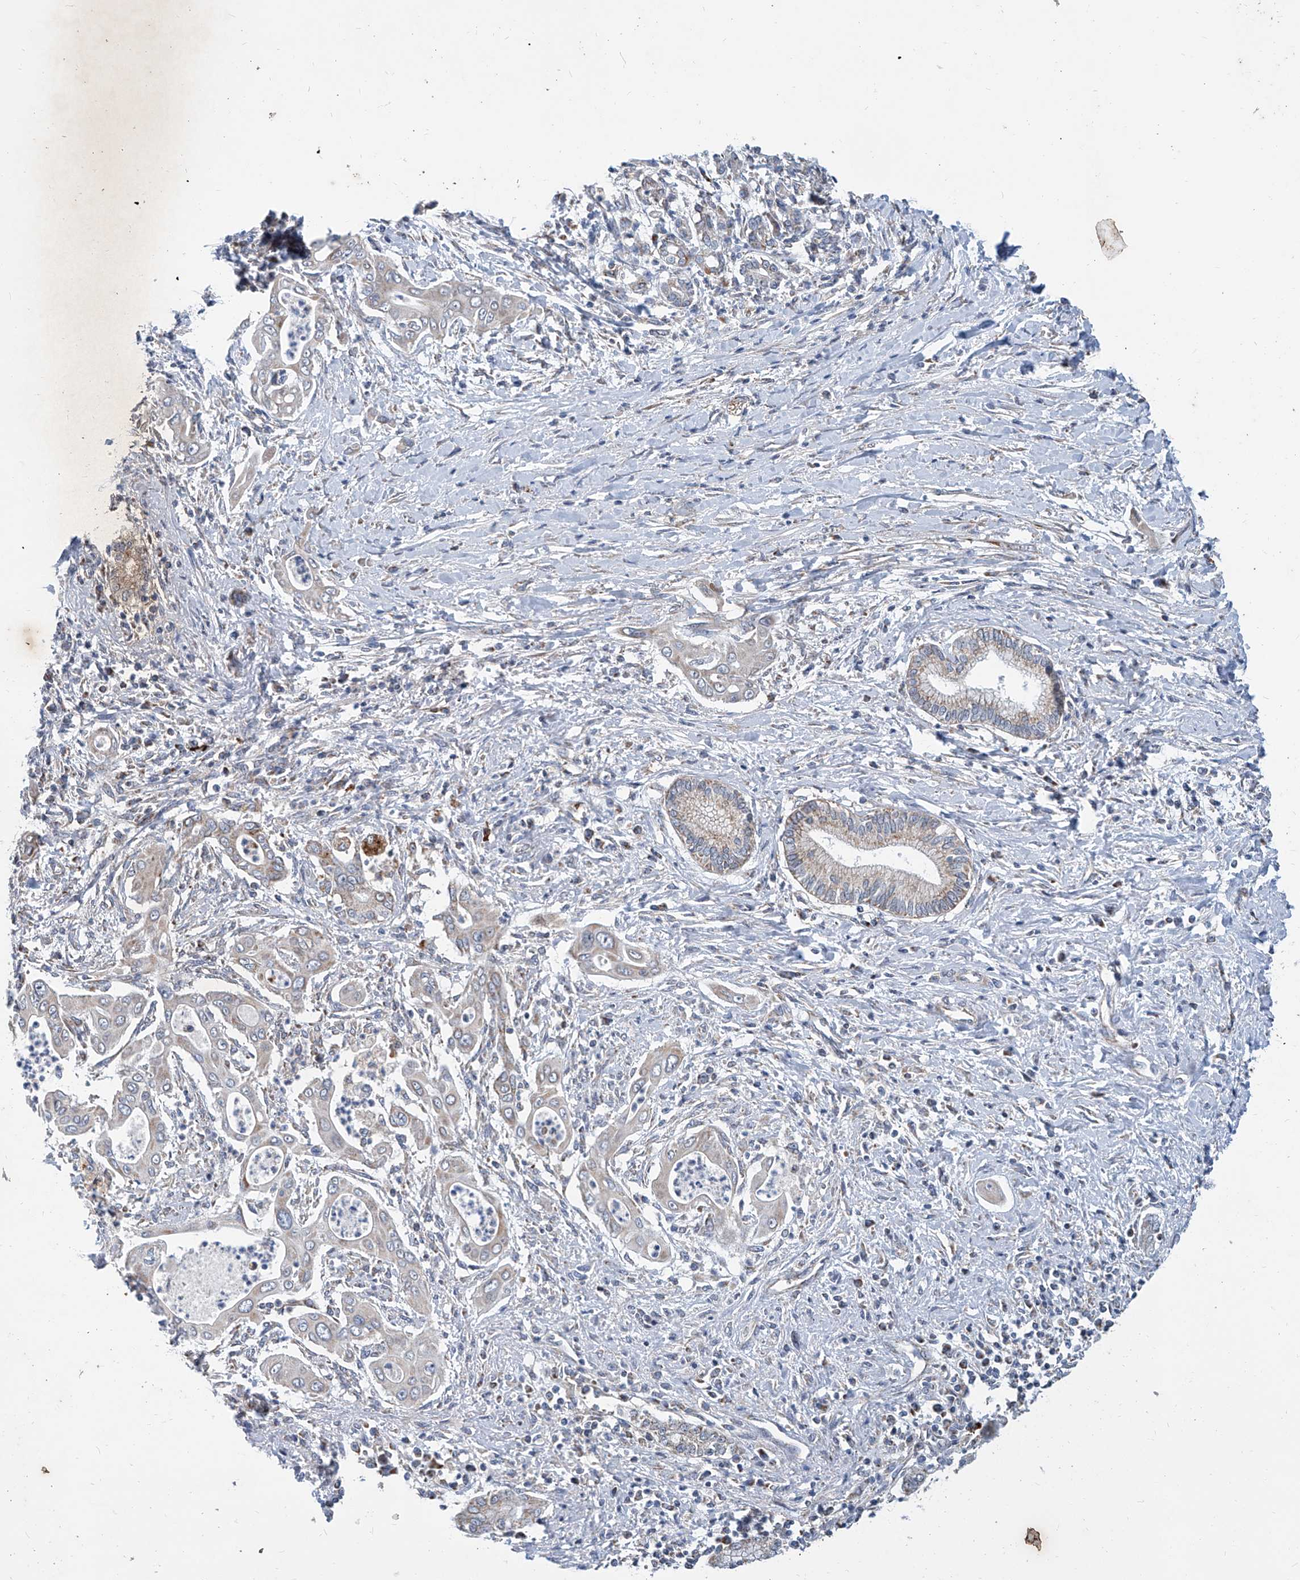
{"staining": {"intensity": "moderate", "quantity": "<25%", "location": "cytoplasmic/membranous"}, "tissue": "pancreatic cancer", "cell_type": "Tumor cells", "image_type": "cancer", "snomed": [{"axis": "morphology", "description": "Adenocarcinoma, NOS"}, {"axis": "topography", "description": "Pancreas"}], "caption": "Approximately <25% of tumor cells in human adenocarcinoma (pancreatic) demonstrate moderate cytoplasmic/membranous protein expression as visualized by brown immunohistochemical staining.", "gene": "USP48", "patient": {"sex": "male", "age": 58}}